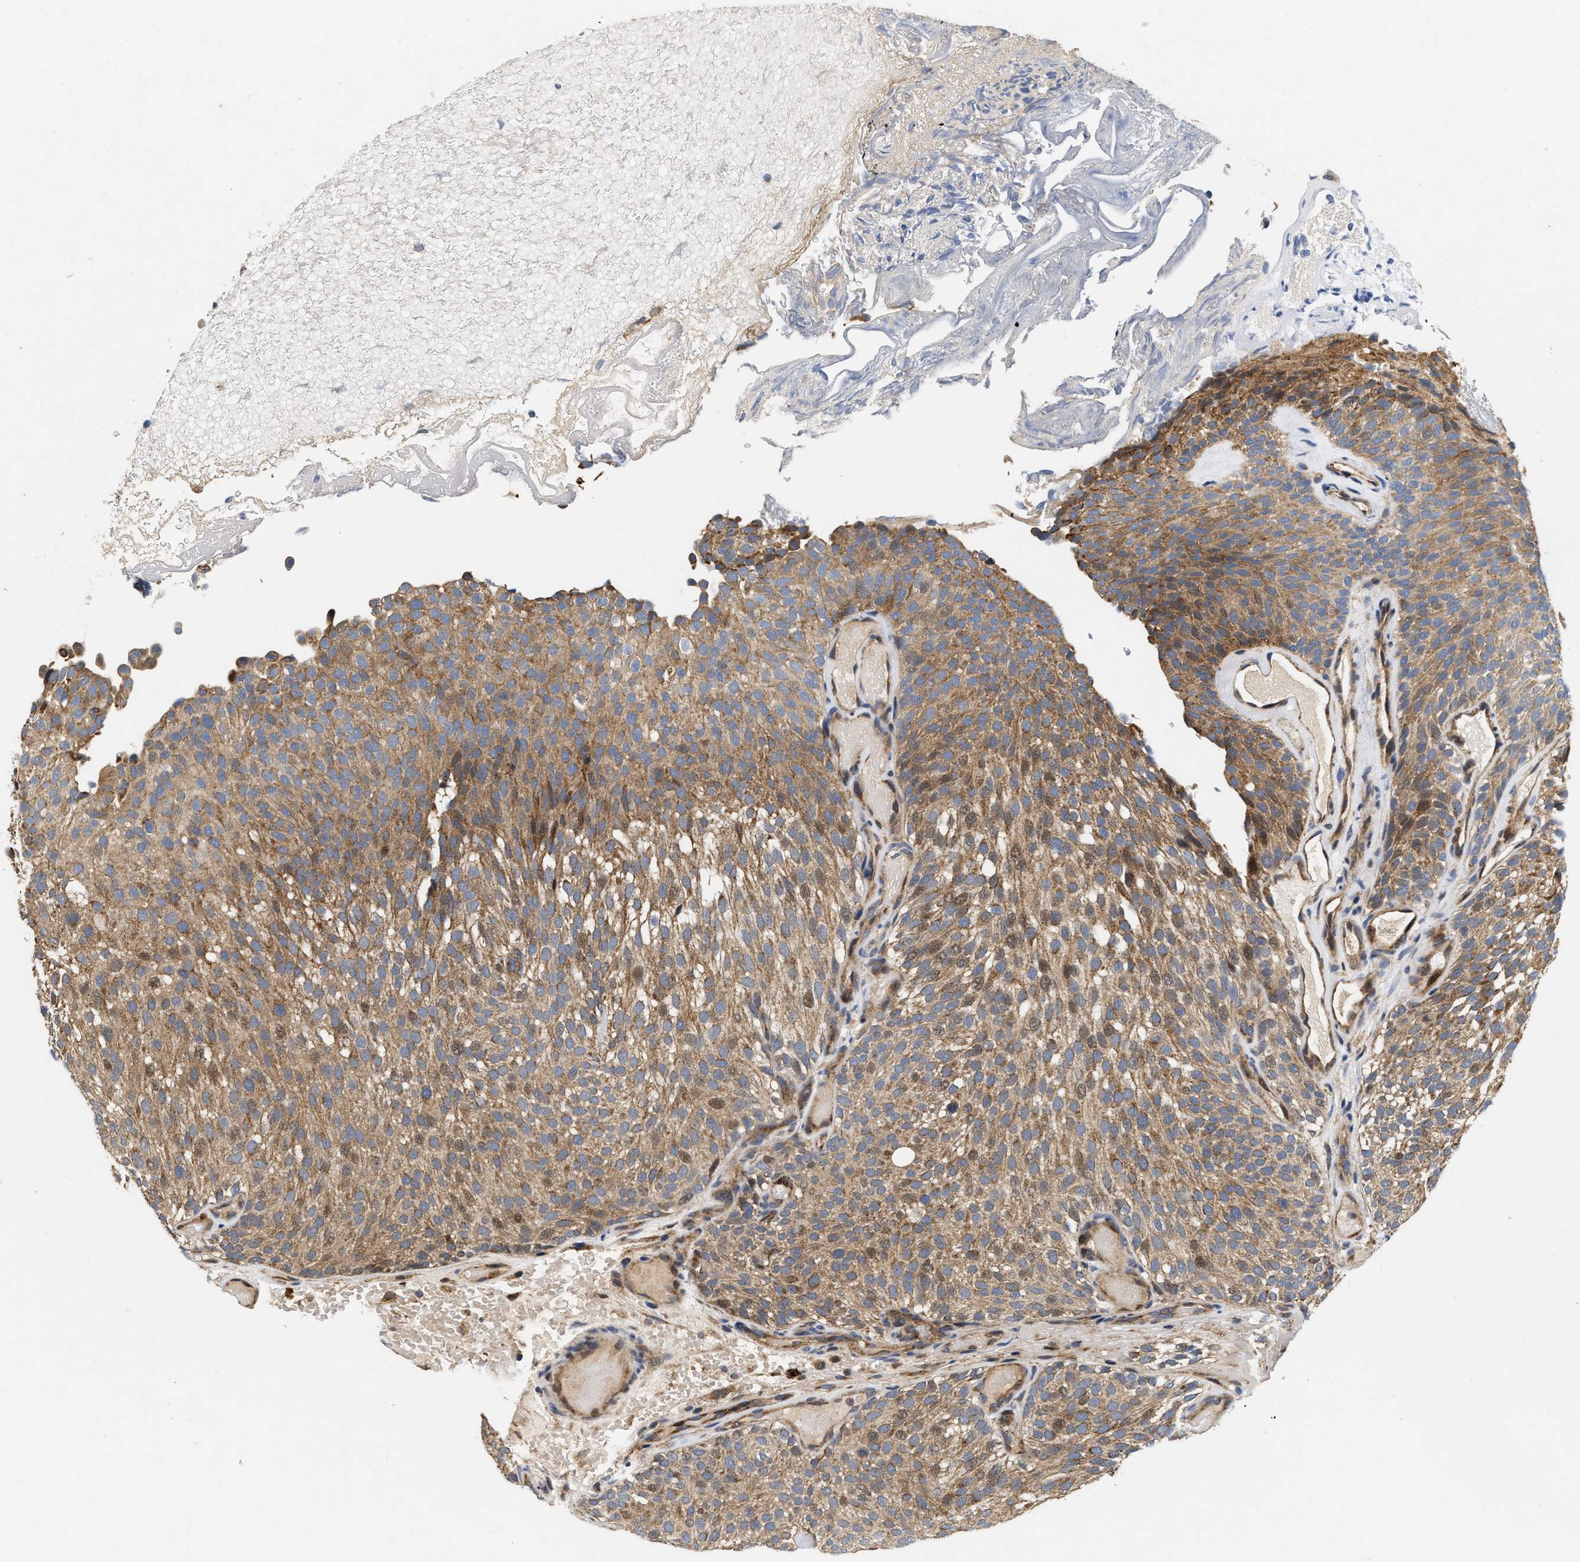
{"staining": {"intensity": "moderate", "quantity": ">75%", "location": "cytoplasmic/membranous"}, "tissue": "urothelial cancer", "cell_type": "Tumor cells", "image_type": "cancer", "snomed": [{"axis": "morphology", "description": "Urothelial carcinoma, Low grade"}, {"axis": "topography", "description": "Urinary bladder"}], "caption": "Brown immunohistochemical staining in low-grade urothelial carcinoma shows moderate cytoplasmic/membranous expression in about >75% of tumor cells.", "gene": "SCYL2", "patient": {"sex": "male", "age": 78}}